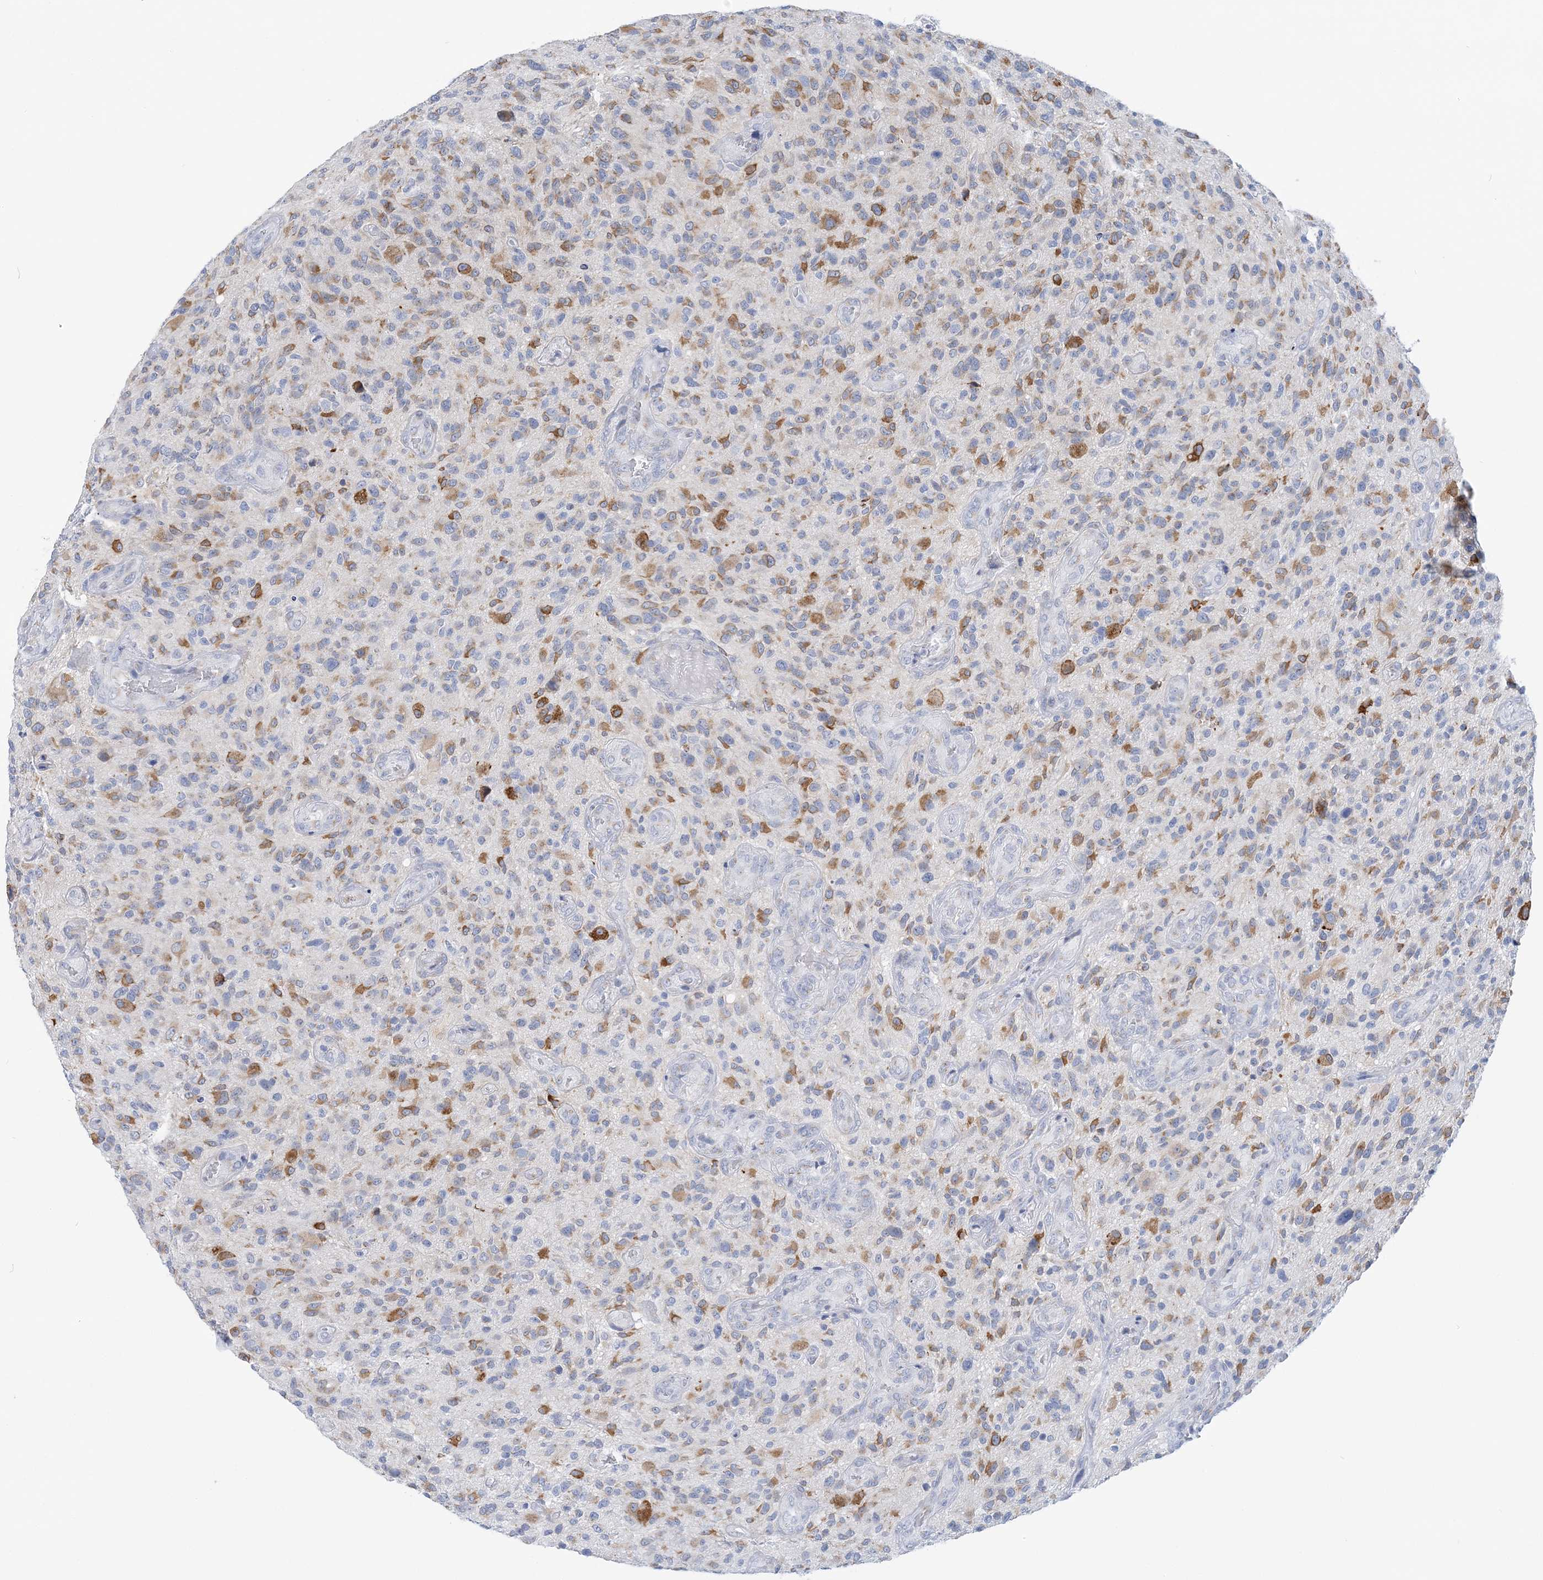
{"staining": {"intensity": "moderate", "quantity": "25%-75%", "location": "cytoplasmic/membranous"}, "tissue": "glioma", "cell_type": "Tumor cells", "image_type": "cancer", "snomed": [{"axis": "morphology", "description": "Glioma, malignant, High grade"}, {"axis": "topography", "description": "Brain"}], "caption": "A brown stain labels moderate cytoplasmic/membranous positivity of a protein in human malignant glioma (high-grade) tumor cells.", "gene": "PLEKHG4B", "patient": {"sex": "male", "age": 47}}